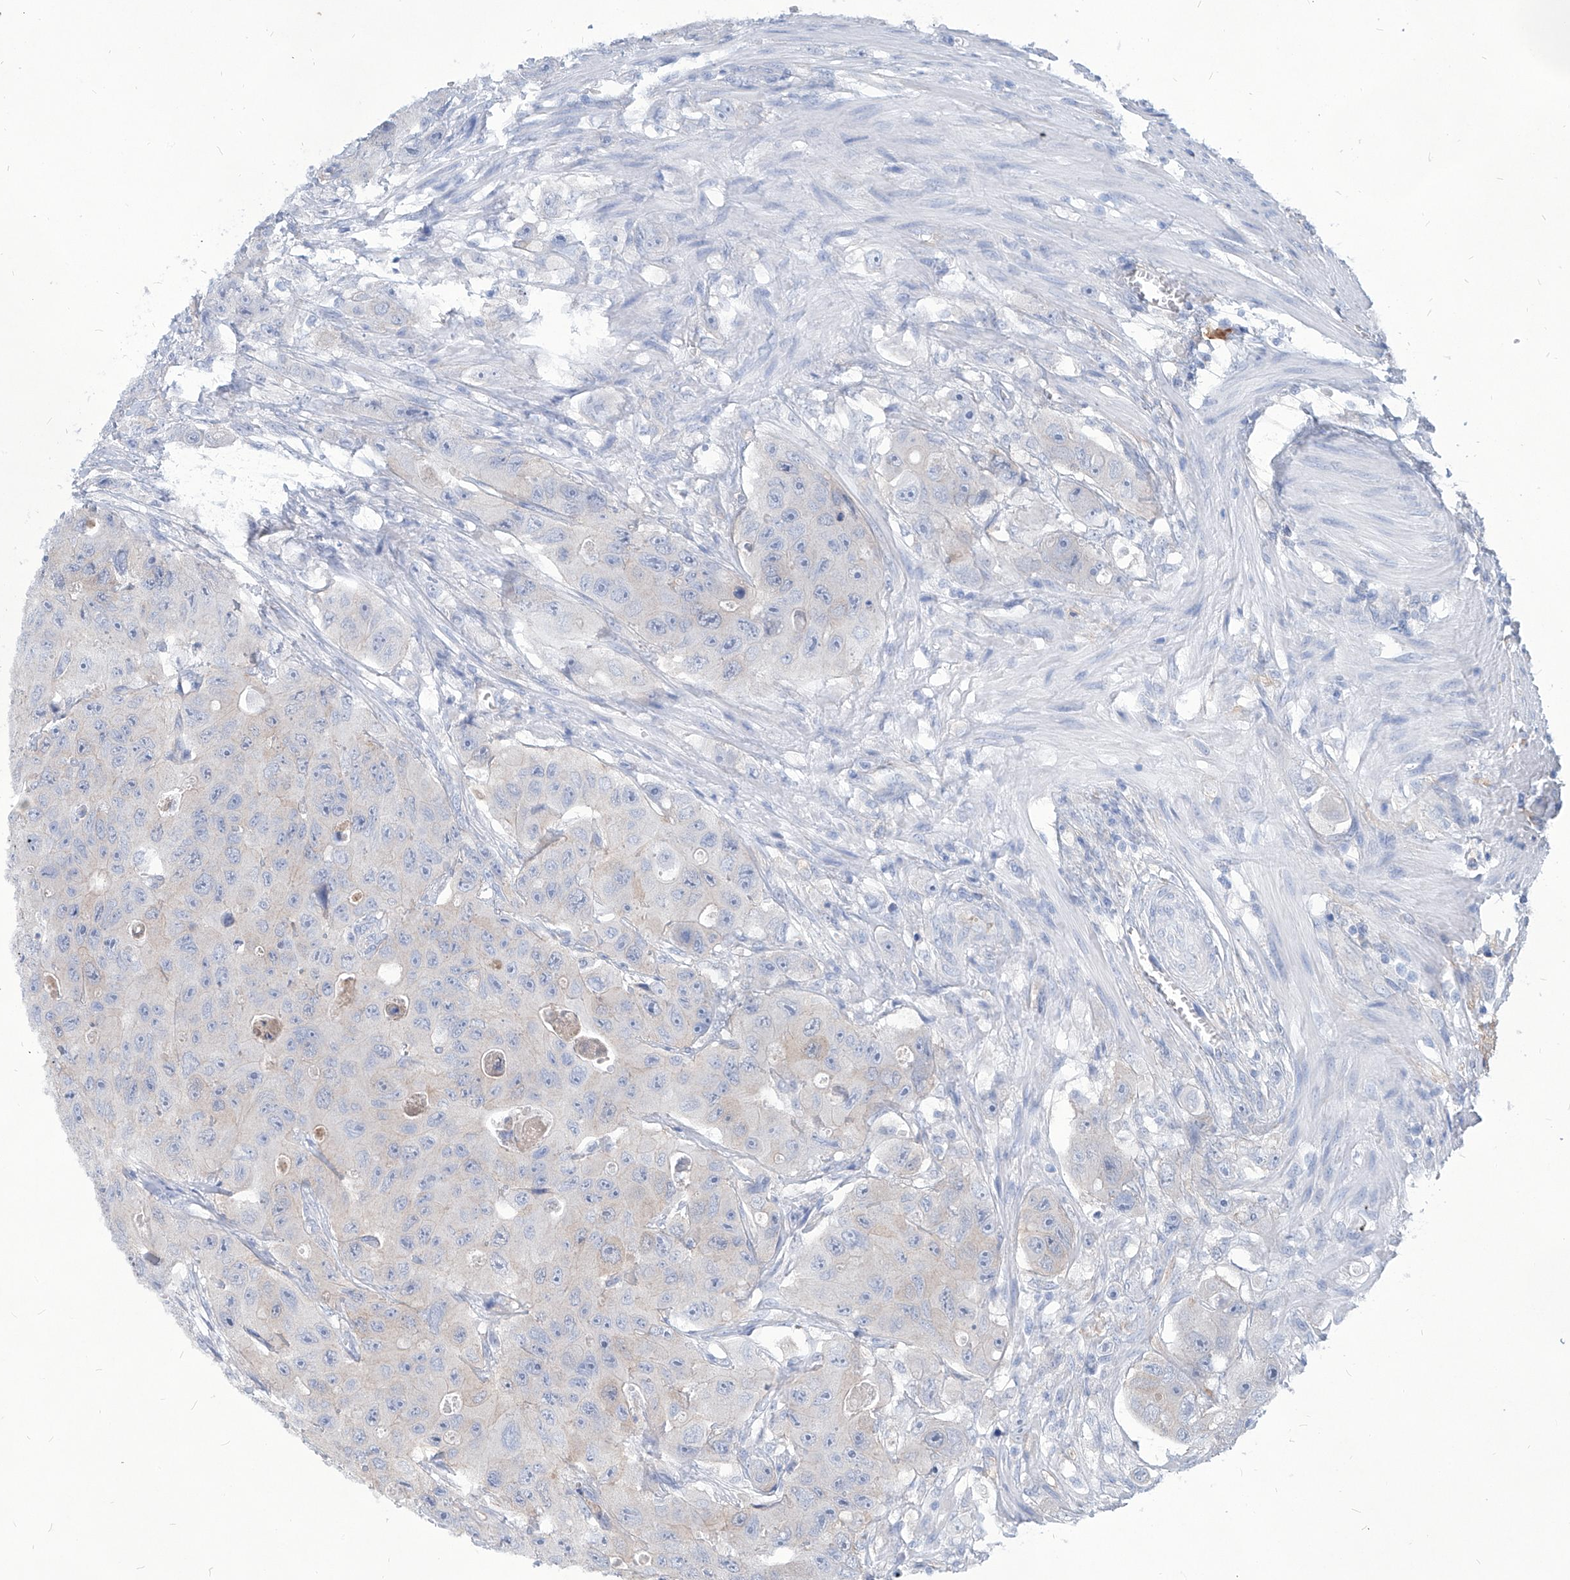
{"staining": {"intensity": "negative", "quantity": "none", "location": "none"}, "tissue": "colorectal cancer", "cell_type": "Tumor cells", "image_type": "cancer", "snomed": [{"axis": "morphology", "description": "Adenocarcinoma, NOS"}, {"axis": "topography", "description": "Colon"}], "caption": "Histopathology image shows no protein expression in tumor cells of colorectal cancer tissue. Nuclei are stained in blue.", "gene": "AKAP10", "patient": {"sex": "female", "age": 46}}